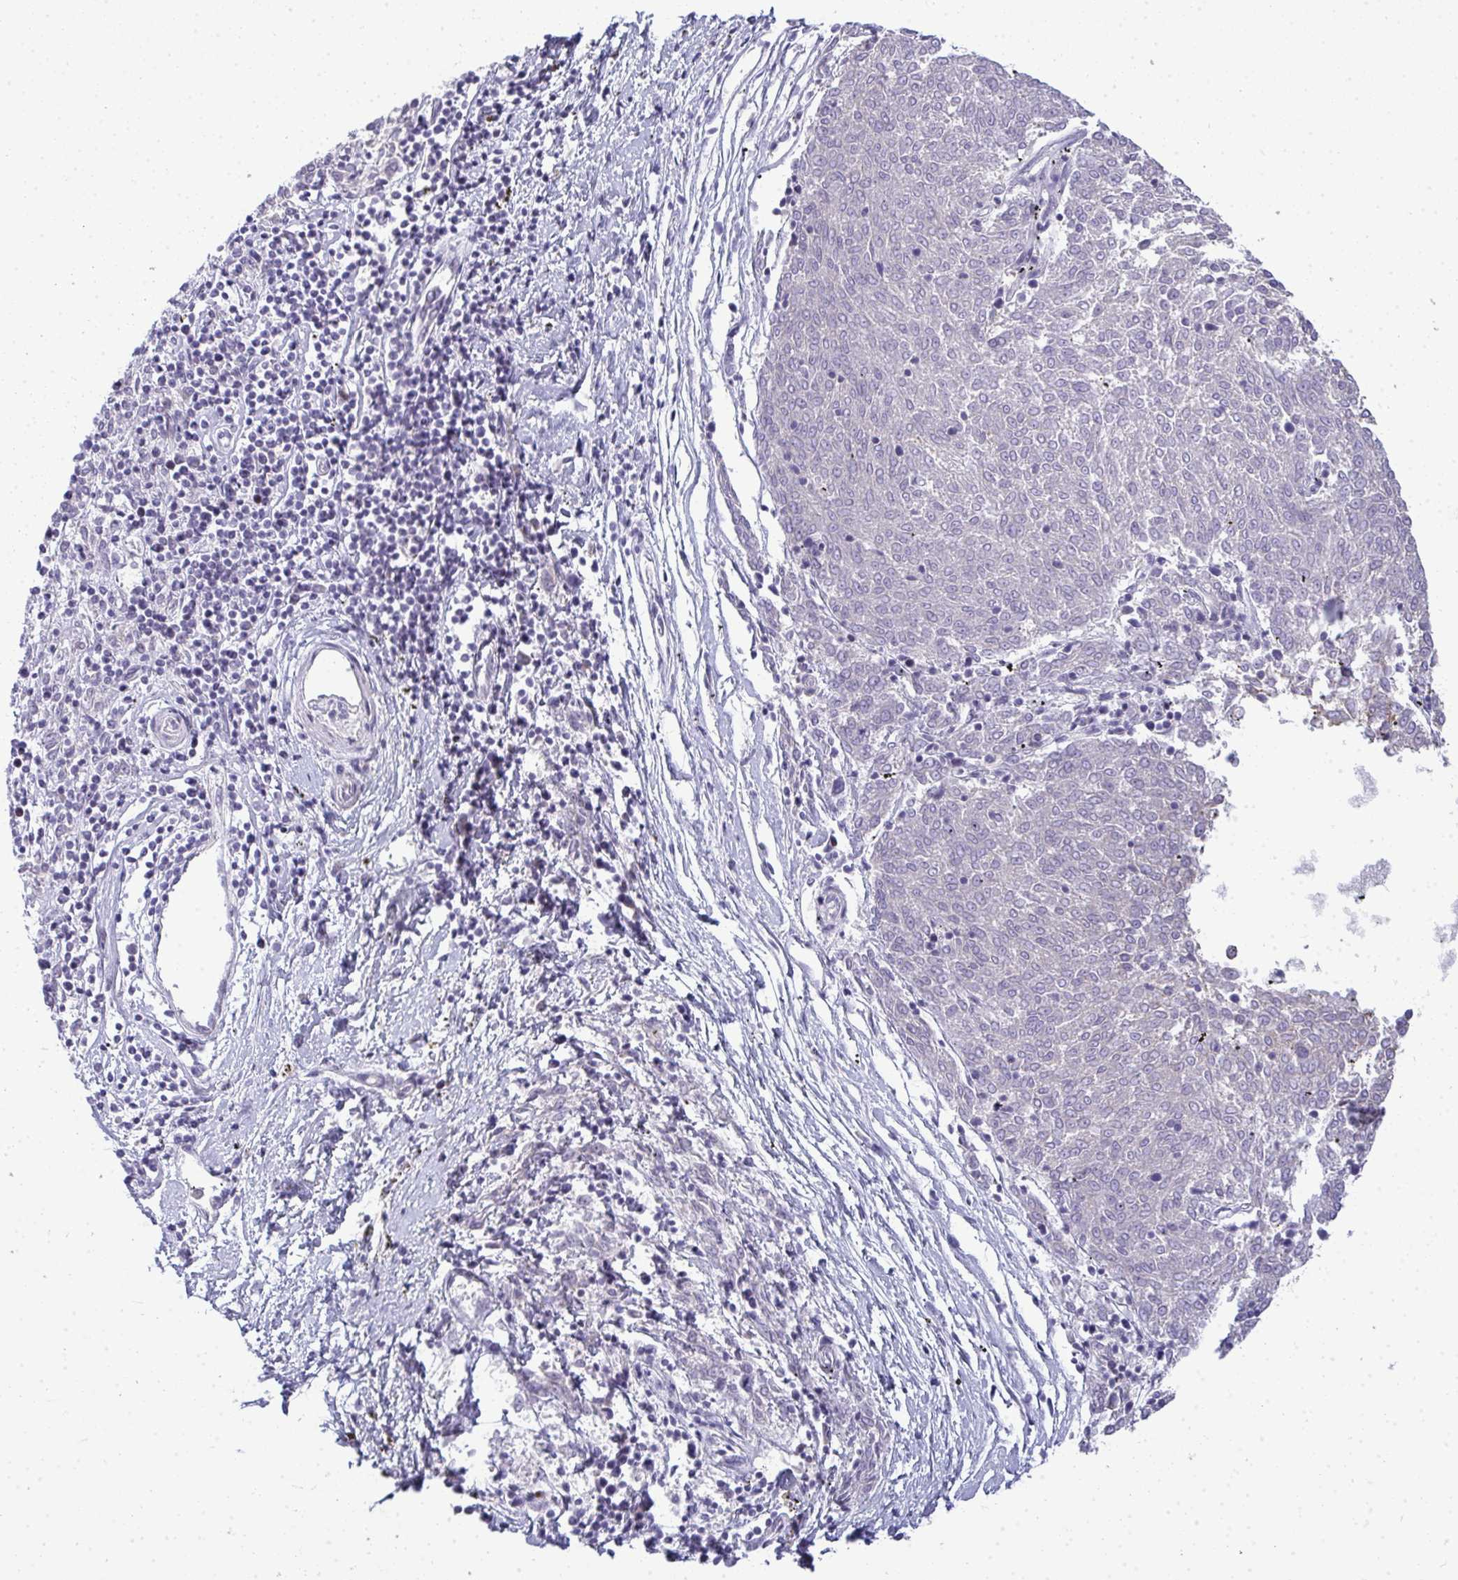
{"staining": {"intensity": "negative", "quantity": "none", "location": "none"}, "tissue": "melanoma", "cell_type": "Tumor cells", "image_type": "cancer", "snomed": [{"axis": "morphology", "description": "Malignant melanoma, NOS"}, {"axis": "topography", "description": "Skin"}], "caption": "Immunohistochemistry photomicrograph of human malignant melanoma stained for a protein (brown), which demonstrates no staining in tumor cells.", "gene": "ZNF182", "patient": {"sex": "female", "age": 72}}